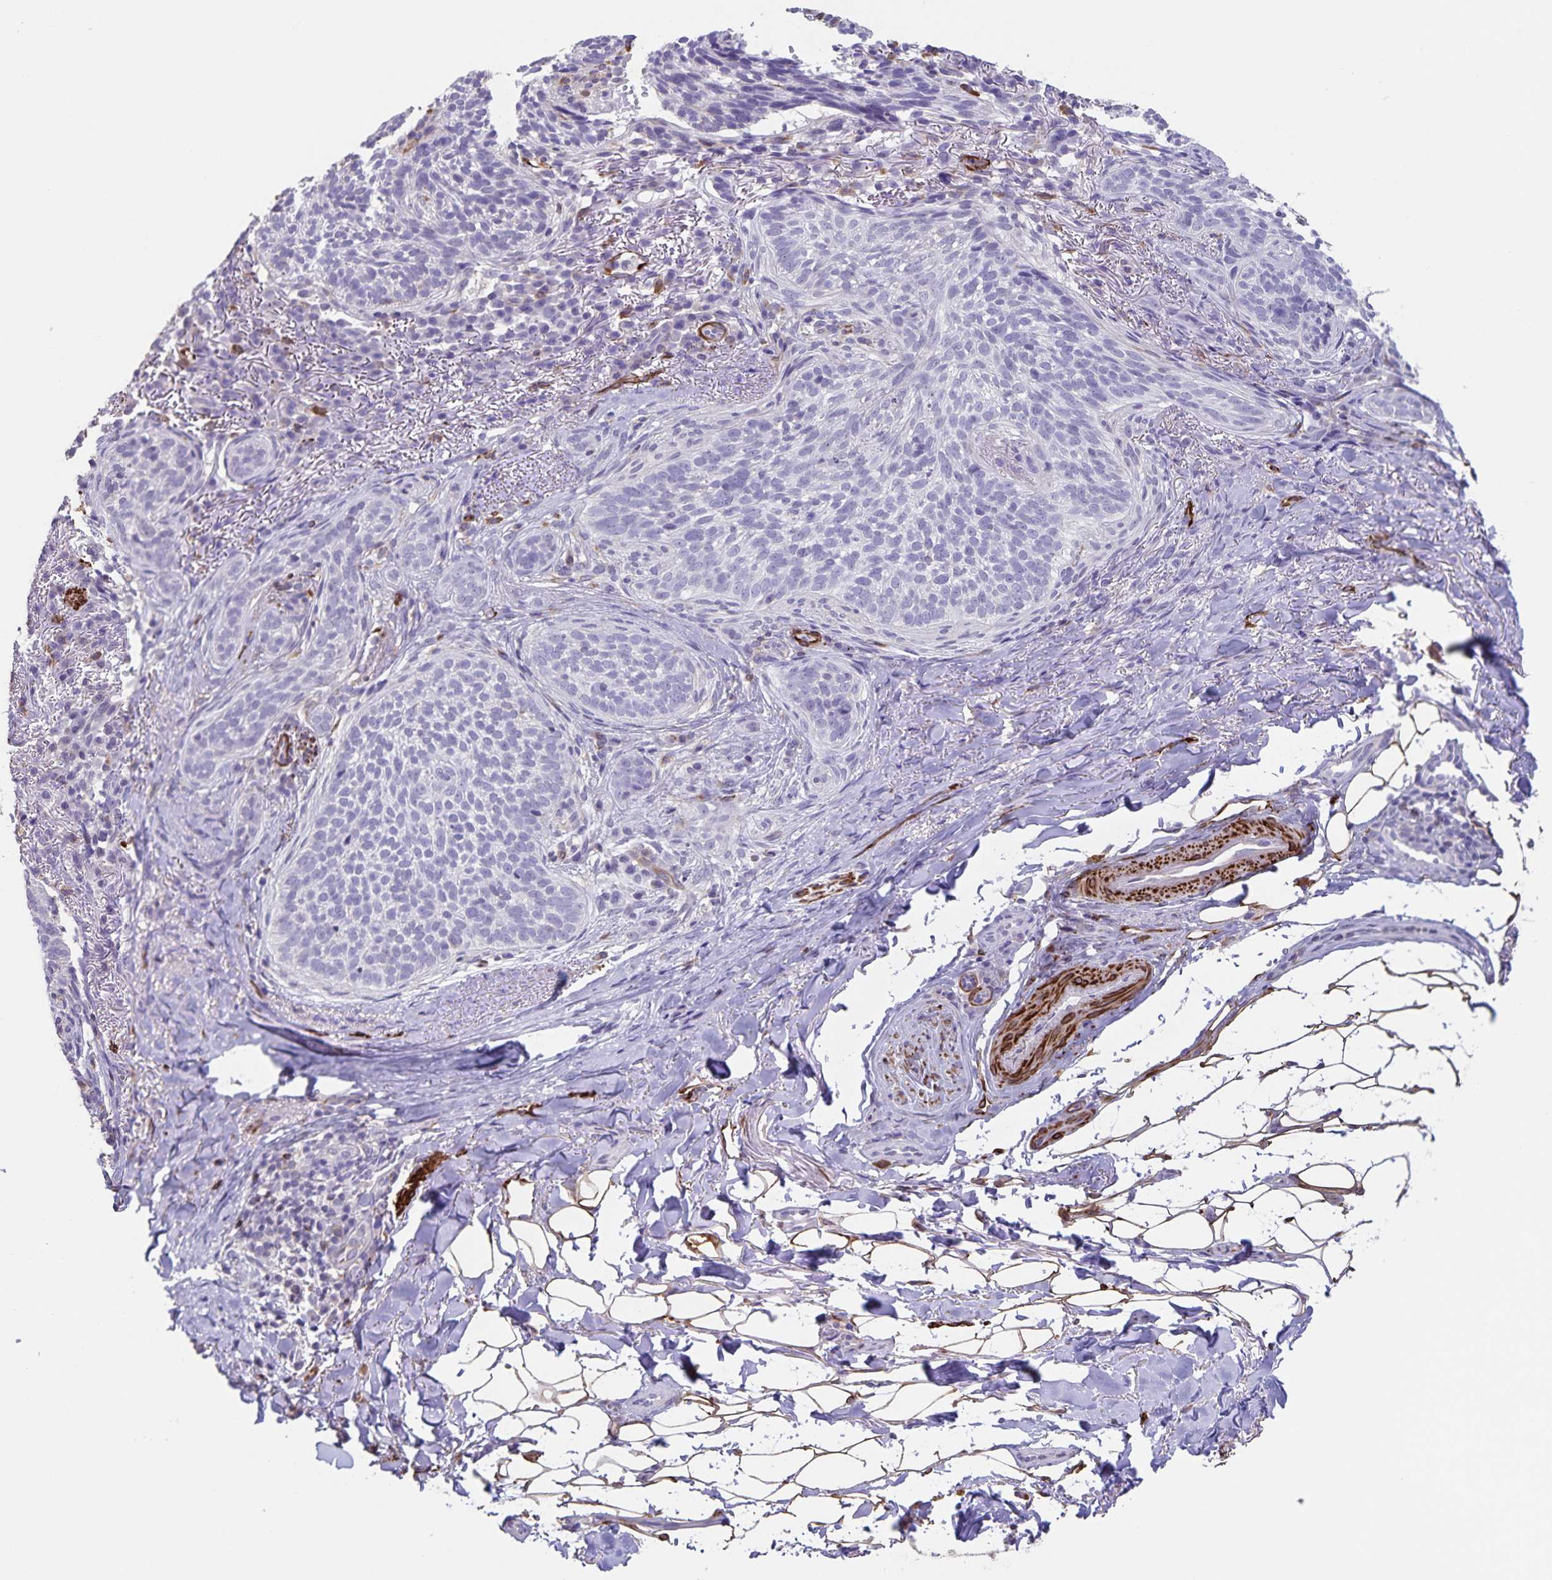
{"staining": {"intensity": "negative", "quantity": "none", "location": "none"}, "tissue": "skin cancer", "cell_type": "Tumor cells", "image_type": "cancer", "snomed": [{"axis": "morphology", "description": "Basal cell carcinoma"}, {"axis": "topography", "description": "Skin"}, {"axis": "topography", "description": "Skin of head"}], "caption": "Photomicrograph shows no significant protein positivity in tumor cells of skin cancer.", "gene": "SYNM", "patient": {"sex": "male", "age": 62}}